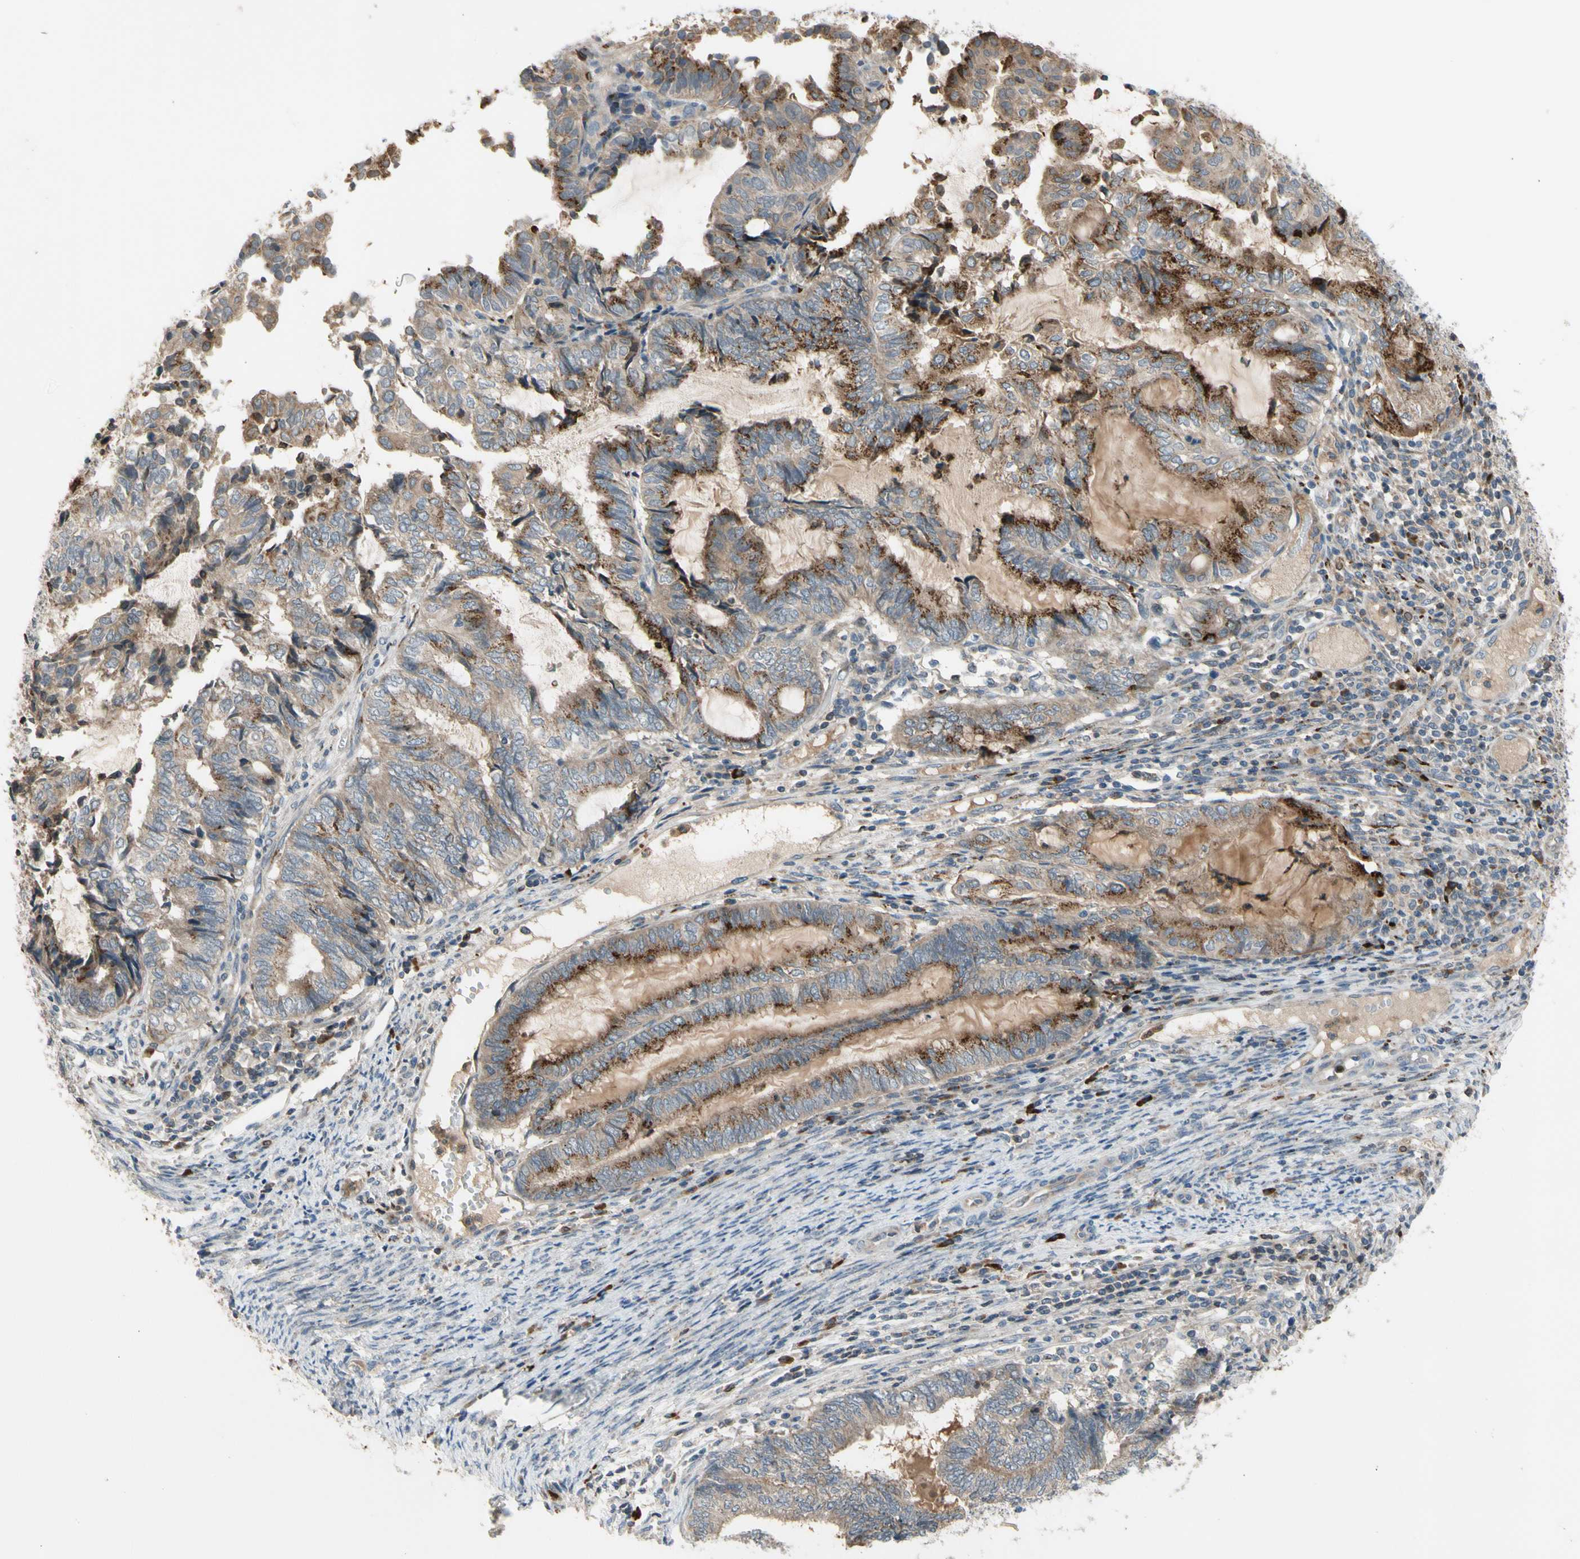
{"staining": {"intensity": "moderate", "quantity": "25%-75%", "location": "cytoplasmic/membranous"}, "tissue": "endometrial cancer", "cell_type": "Tumor cells", "image_type": "cancer", "snomed": [{"axis": "morphology", "description": "Adenocarcinoma, NOS"}, {"axis": "topography", "description": "Uterus"}, {"axis": "topography", "description": "Endometrium"}], "caption": "Protein staining displays moderate cytoplasmic/membranous expression in approximately 25%-75% of tumor cells in adenocarcinoma (endometrial).", "gene": "GALNT5", "patient": {"sex": "female", "age": 70}}